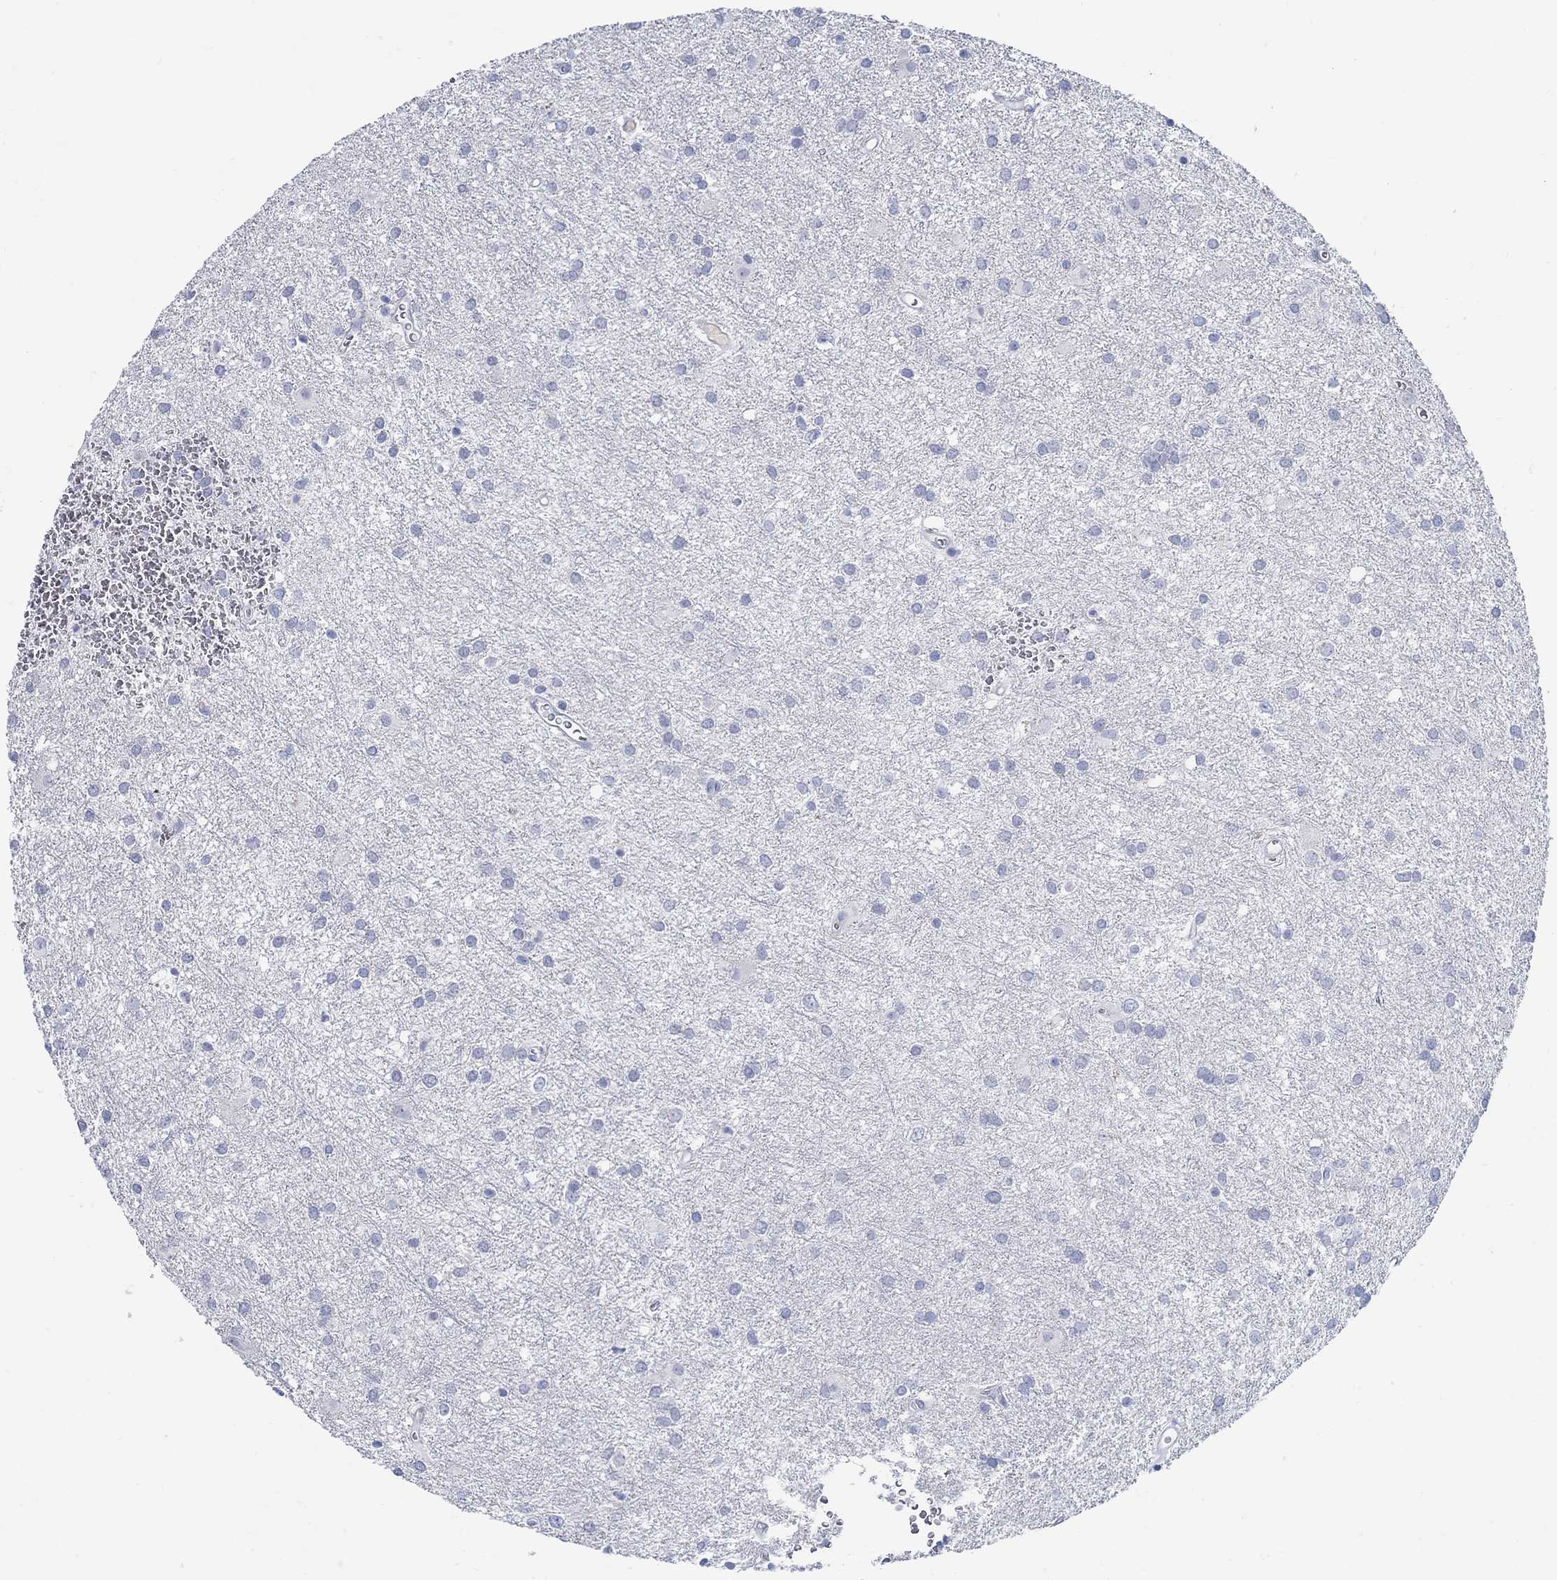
{"staining": {"intensity": "negative", "quantity": "none", "location": "none"}, "tissue": "glioma", "cell_type": "Tumor cells", "image_type": "cancer", "snomed": [{"axis": "morphology", "description": "Glioma, malignant, Low grade"}, {"axis": "topography", "description": "Brain"}], "caption": "Tumor cells are negative for protein expression in human glioma.", "gene": "PAX9", "patient": {"sex": "male", "age": 58}}